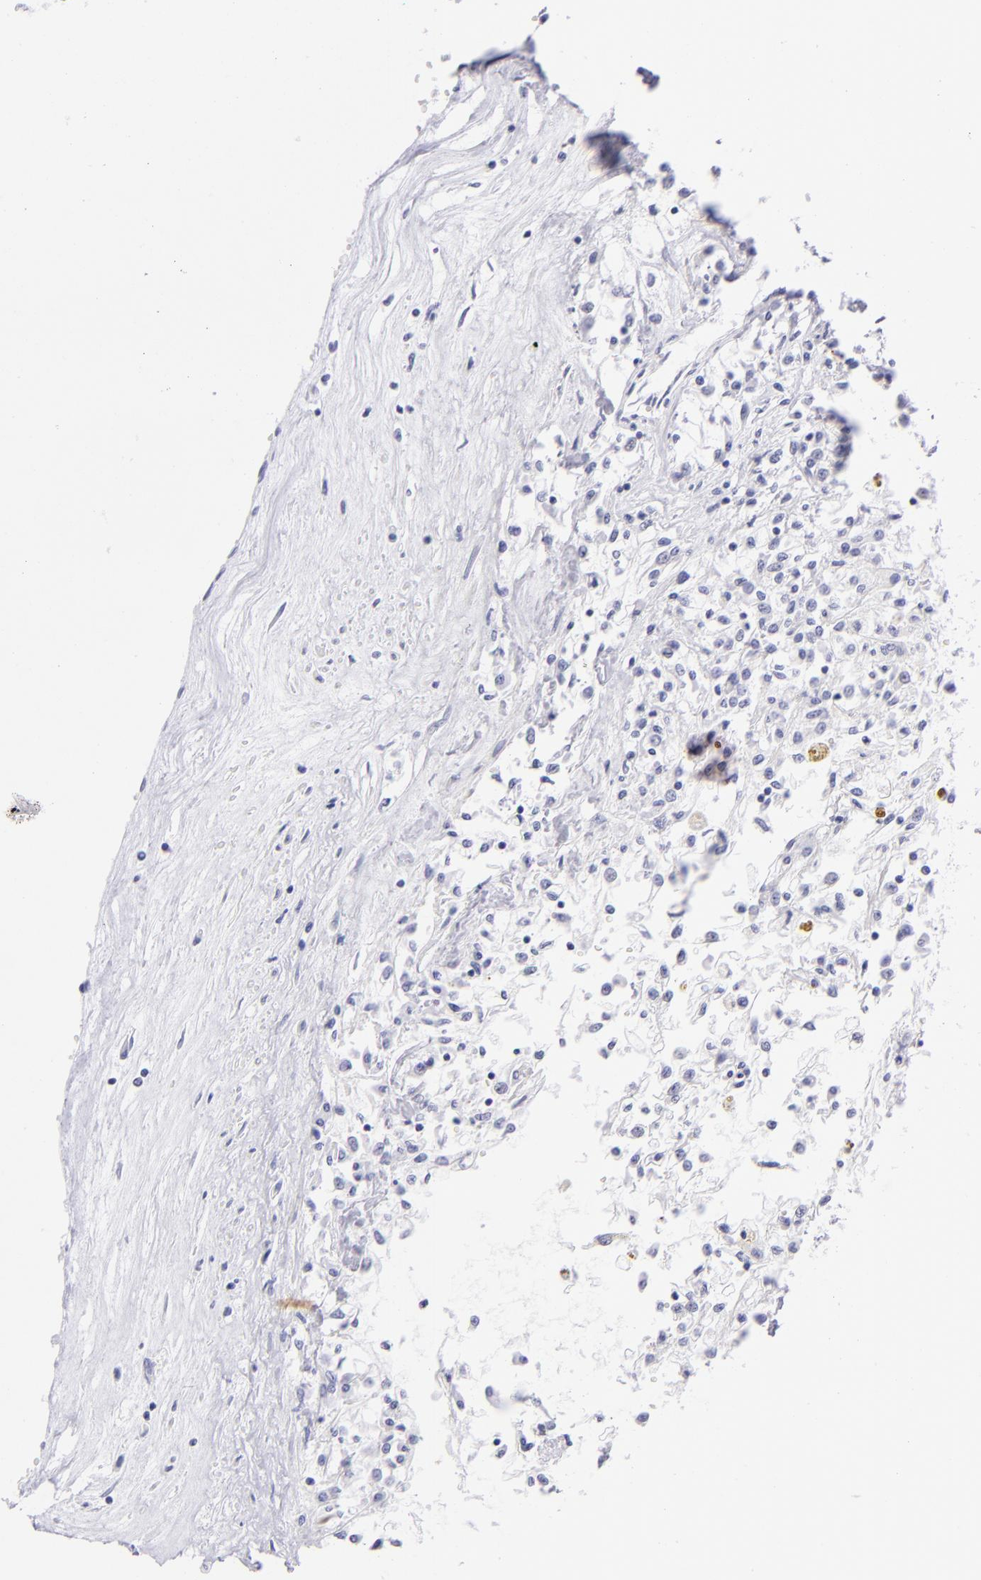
{"staining": {"intensity": "negative", "quantity": "none", "location": "none"}, "tissue": "renal cancer", "cell_type": "Tumor cells", "image_type": "cancer", "snomed": [{"axis": "morphology", "description": "Adenocarcinoma, NOS"}, {"axis": "topography", "description": "Kidney"}], "caption": "An IHC image of adenocarcinoma (renal) is shown. There is no staining in tumor cells of adenocarcinoma (renal).", "gene": "PRPH", "patient": {"sex": "male", "age": 78}}